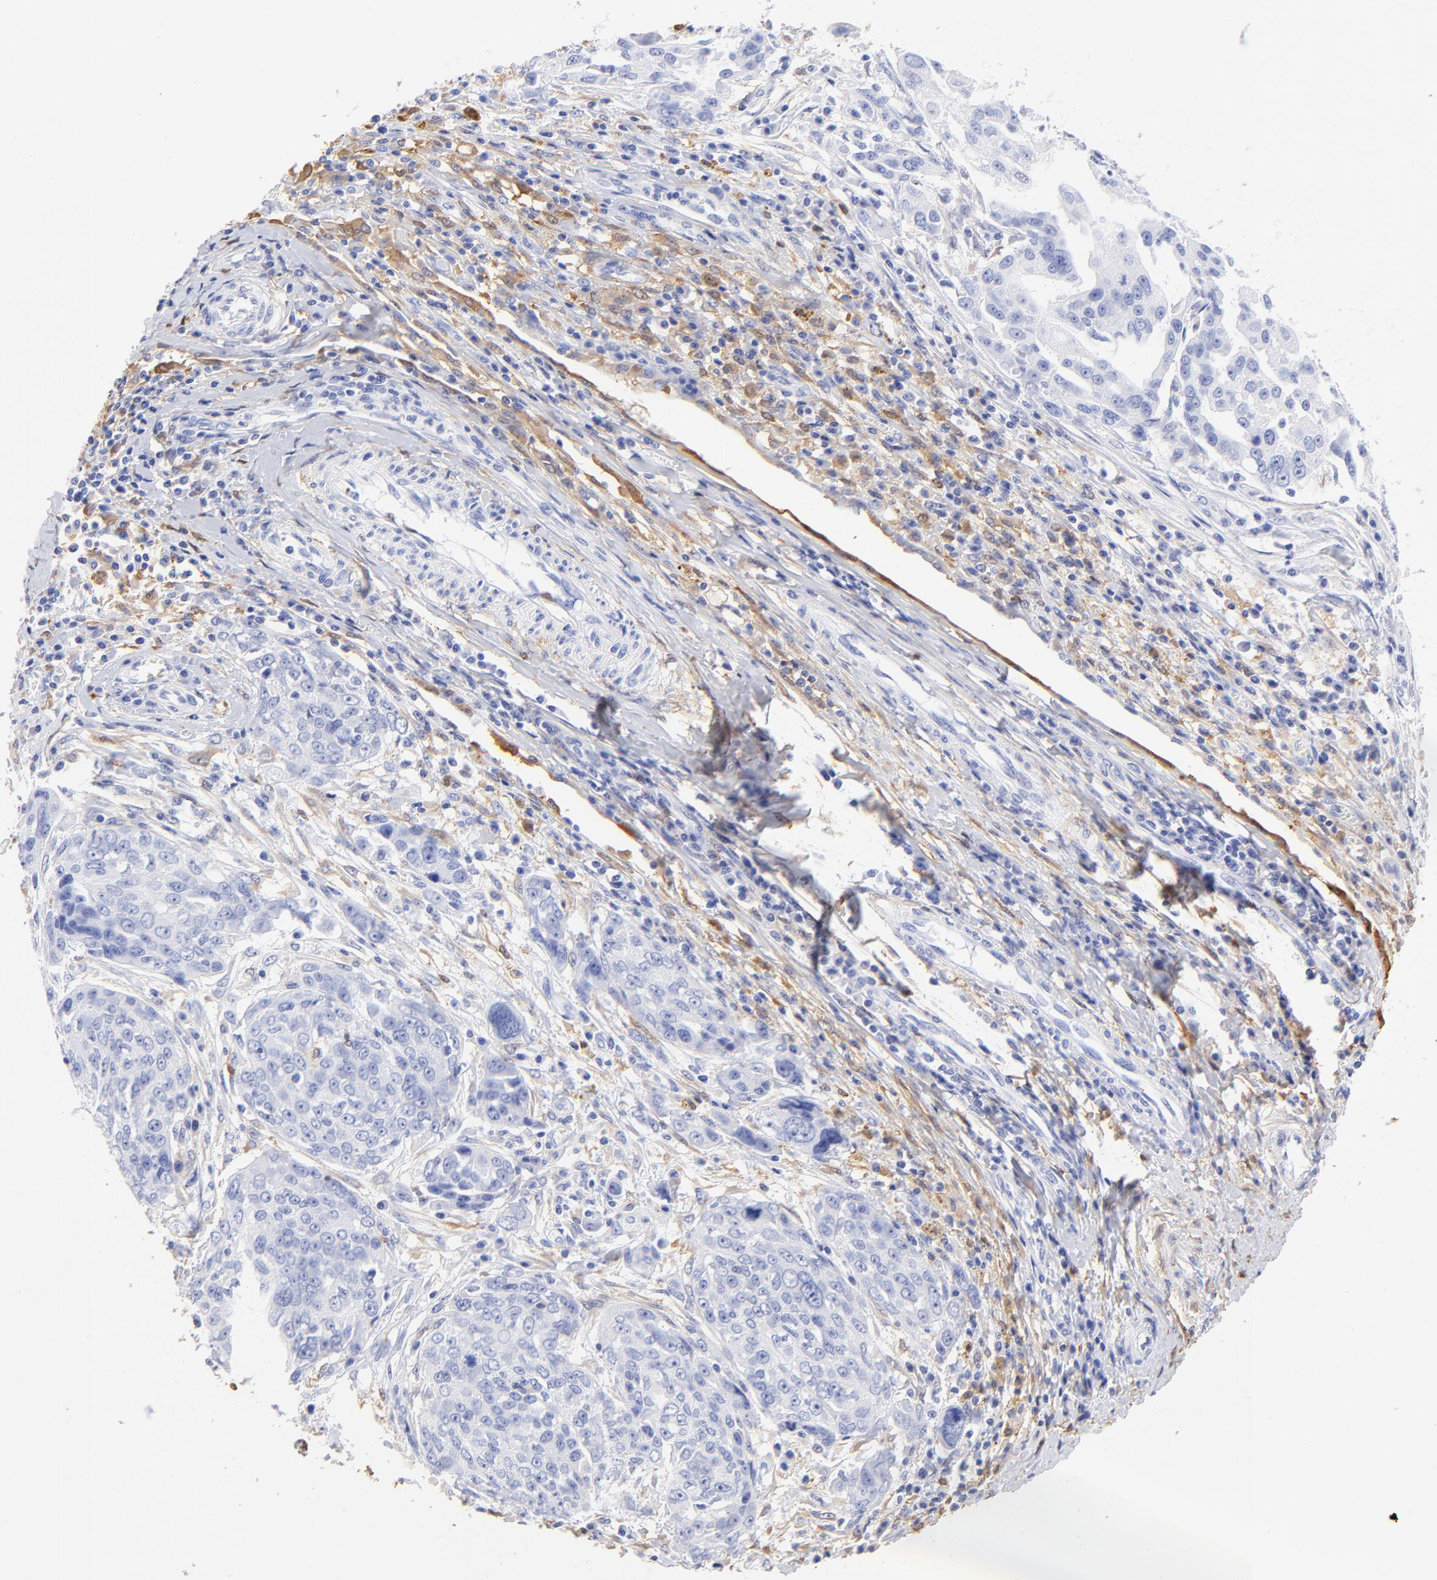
{"staining": {"intensity": "negative", "quantity": "none", "location": "none"}, "tissue": "ovarian cancer", "cell_type": "Tumor cells", "image_type": "cancer", "snomed": [{"axis": "morphology", "description": "Carcinoma, endometroid"}, {"axis": "topography", "description": "Ovary"}], "caption": "IHC photomicrograph of human endometroid carcinoma (ovarian) stained for a protein (brown), which shows no expression in tumor cells.", "gene": "ALDH1A1", "patient": {"sex": "female", "age": 75}}